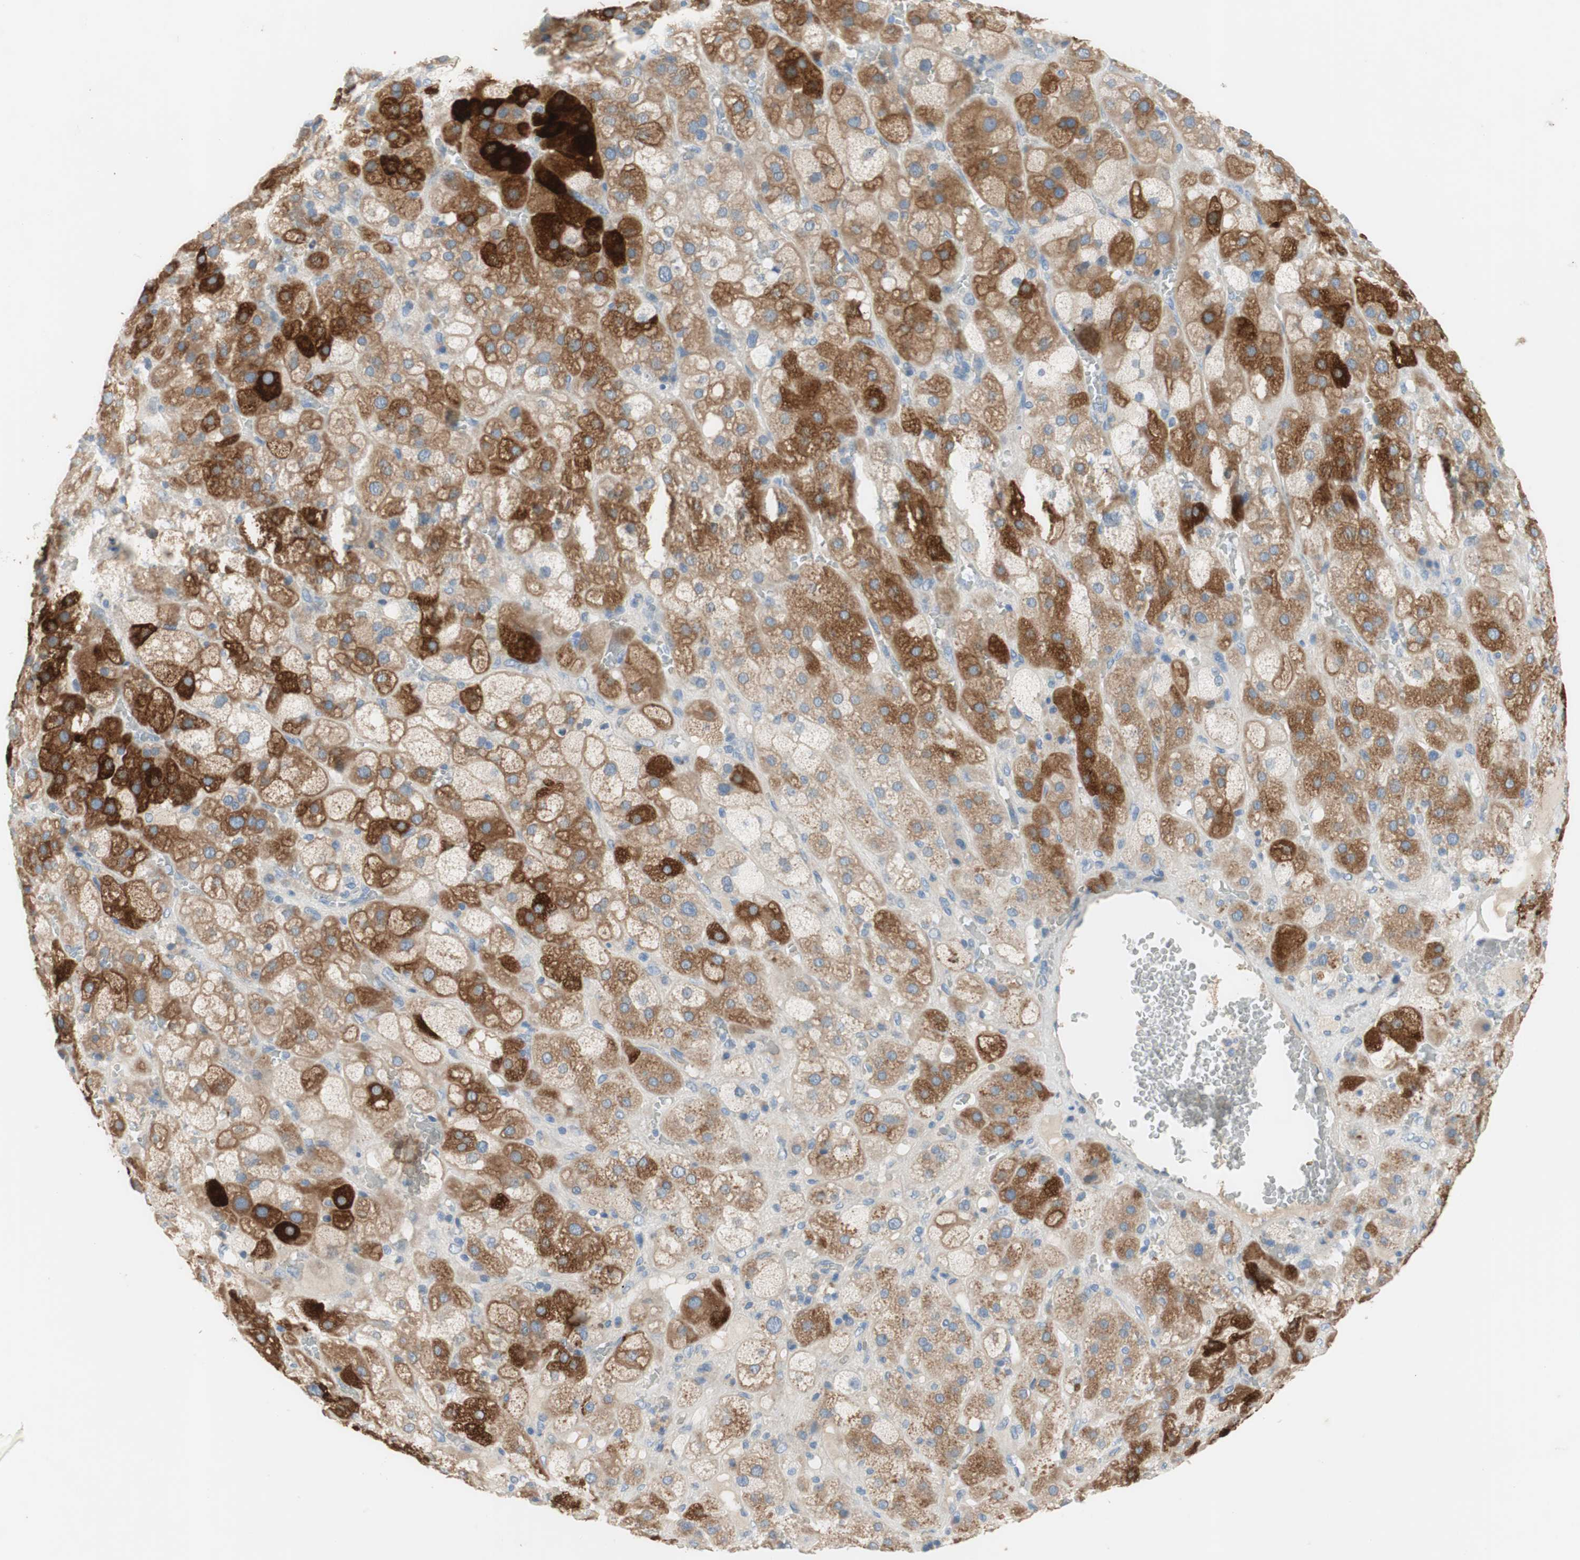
{"staining": {"intensity": "strong", "quantity": "25%-75%", "location": "cytoplasmic/membranous"}, "tissue": "adrenal gland", "cell_type": "Glandular cells", "image_type": "normal", "snomed": [{"axis": "morphology", "description": "Normal tissue, NOS"}, {"axis": "topography", "description": "Adrenal gland"}], "caption": "Protein analysis of benign adrenal gland reveals strong cytoplasmic/membranous staining in about 25%-75% of glandular cells.", "gene": "FDFT1", "patient": {"sex": "female", "age": 47}}